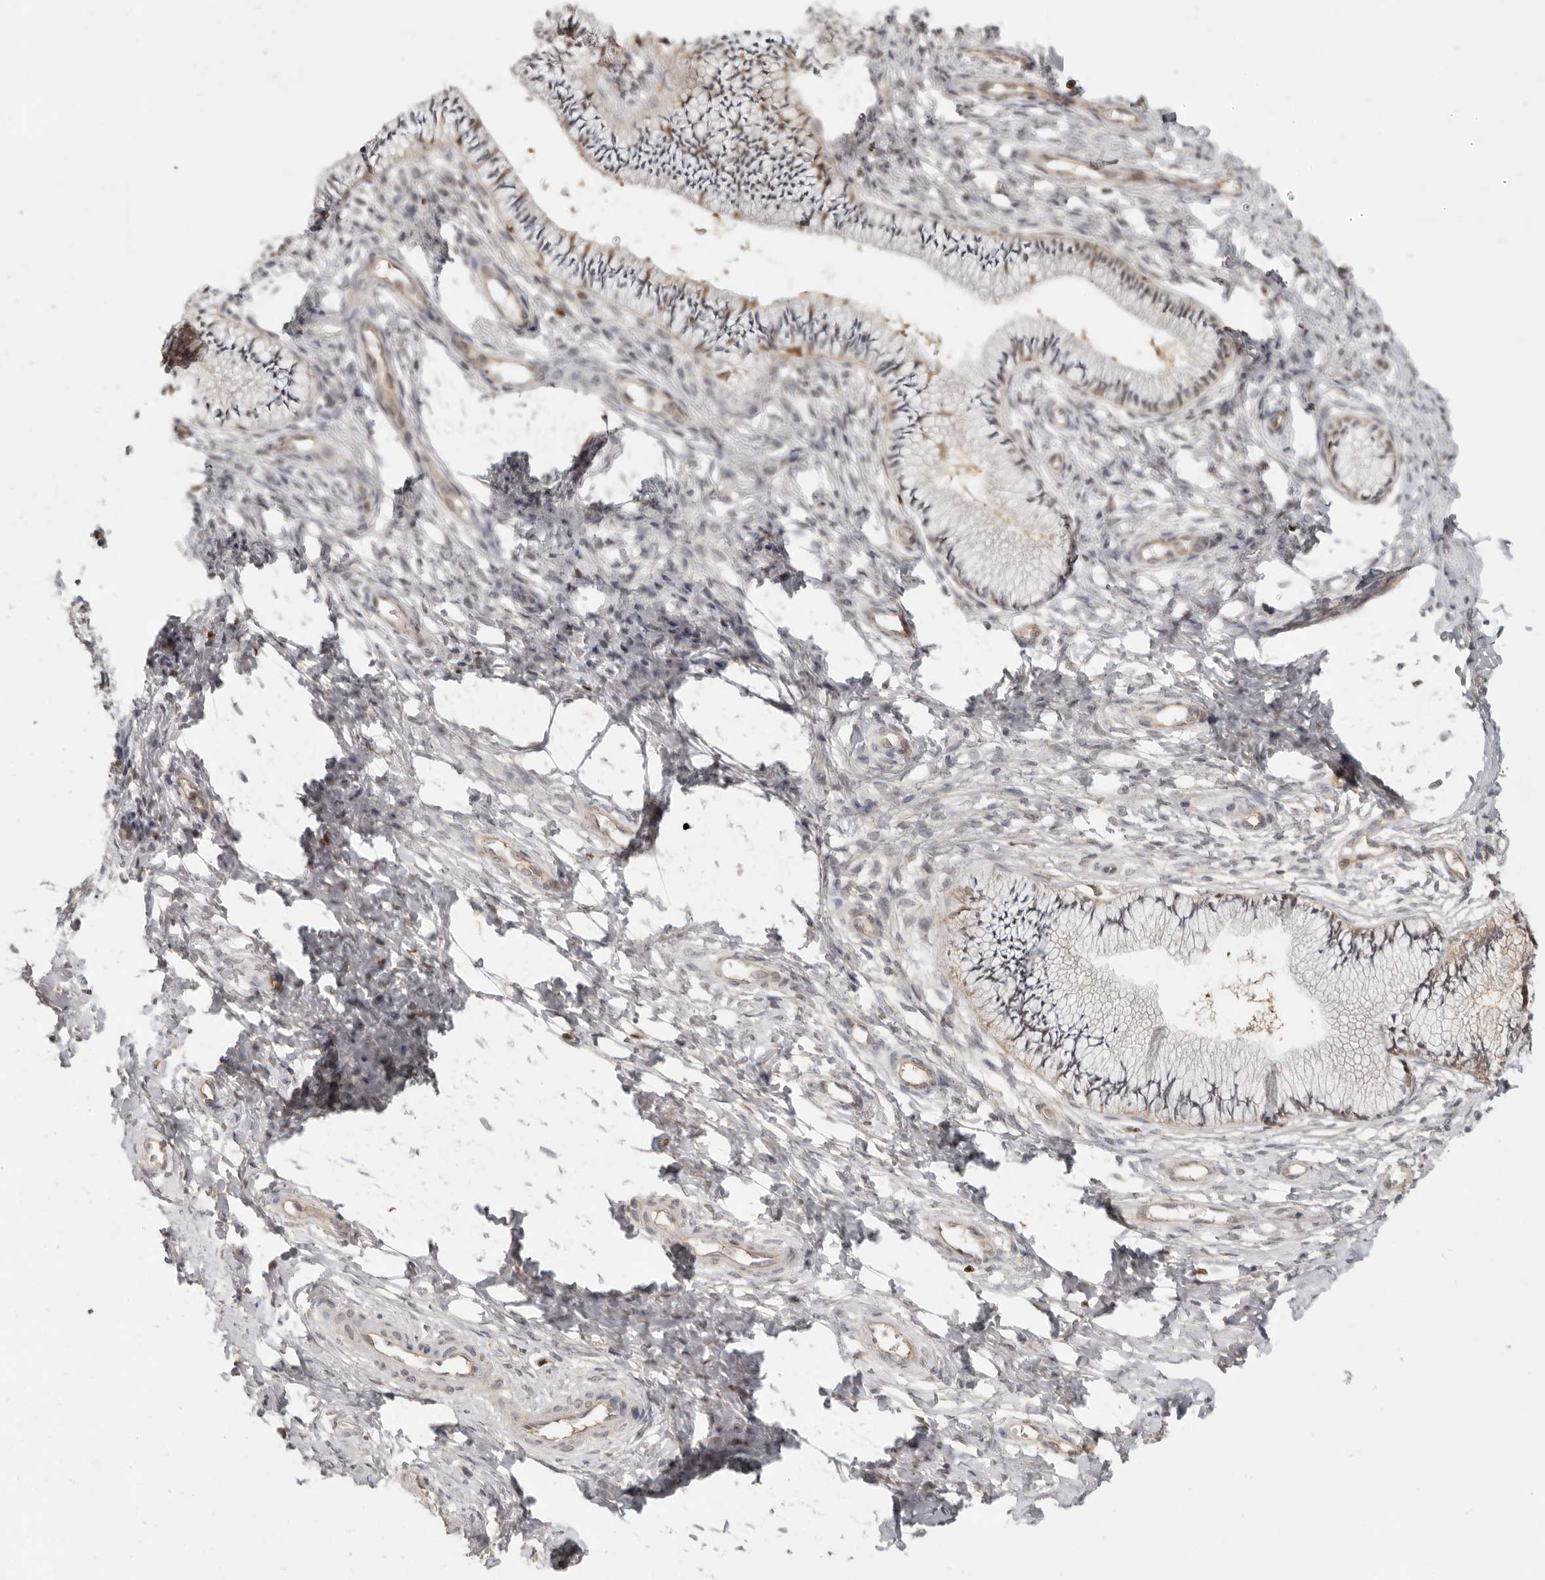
{"staining": {"intensity": "weak", "quantity": "<25%", "location": "cytoplasmic/membranous"}, "tissue": "cervix", "cell_type": "Glandular cells", "image_type": "normal", "snomed": [{"axis": "morphology", "description": "Normal tissue, NOS"}, {"axis": "topography", "description": "Cervix"}], "caption": "Immunohistochemical staining of unremarkable cervix shows no significant positivity in glandular cells. (DAB (3,3'-diaminobenzidine) IHC visualized using brightfield microscopy, high magnification).", "gene": "PSMA5", "patient": {"sex": "female", "age": 36}}